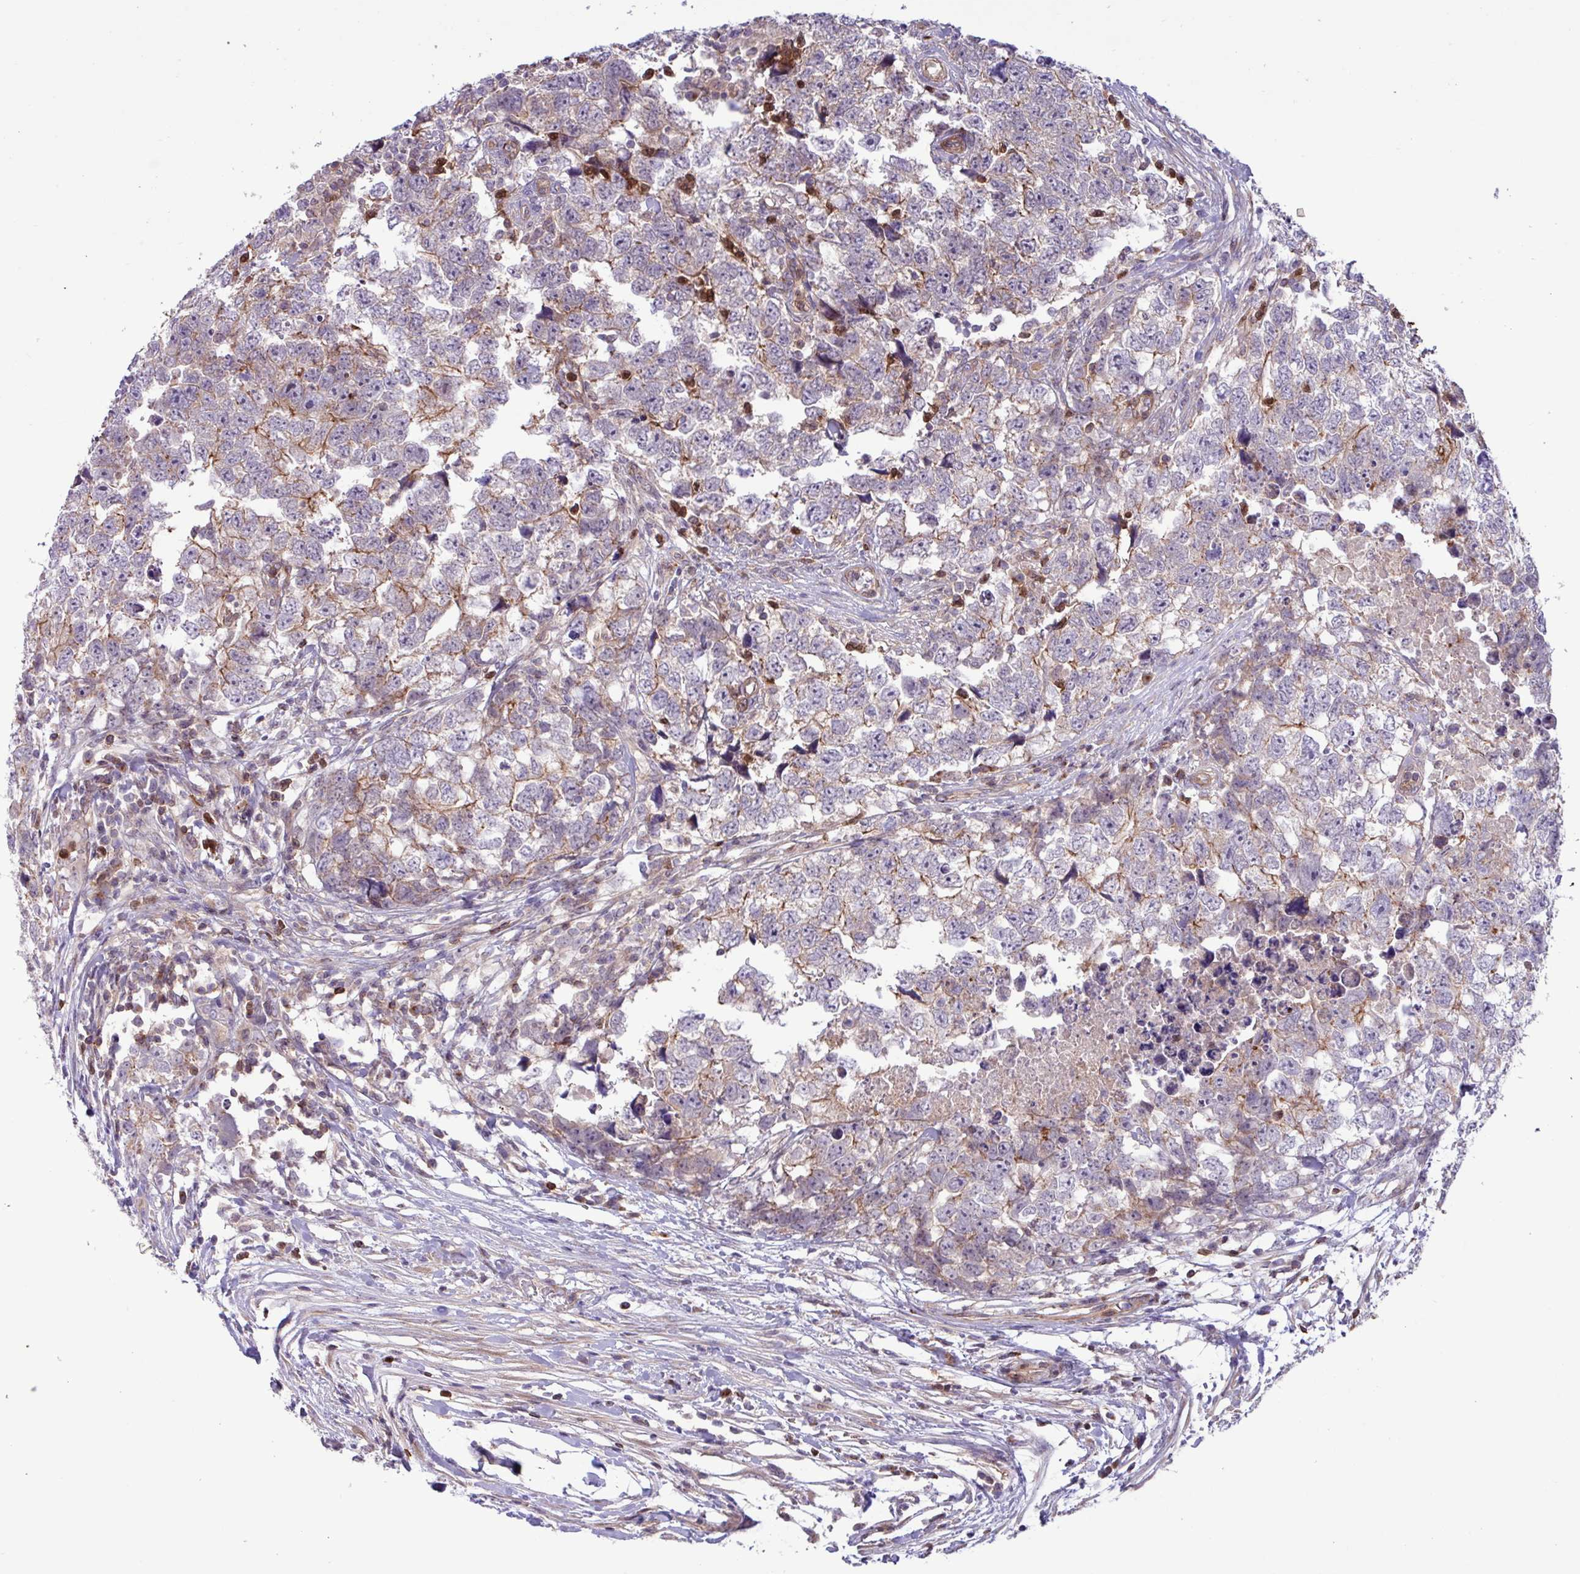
{"staining": {"intensity": "moderate", "quantity": "<25%", "location": "cytoplasmic/membranous"}, "tissue": "testis cancer", "cell_type": "Tumor cells", "image_type": "cancer", "snomed": [{"axis": "morphology", "description": "Carcinoma, Embryonal, NOS"}, {"axis": "topography", "description": "Testis"}], "caption": "Protein analysis of embryonal carcinoma (testis) tissue reveals moderate cytoplasmic/membranous staining in approximately <25% of tumor cells. Immunohistochemistry (ihc) stains the protein in brown and the nuclei are stained blue.", "gene": "CNTRL", "patient": {"sex": "male", "age": 22}}